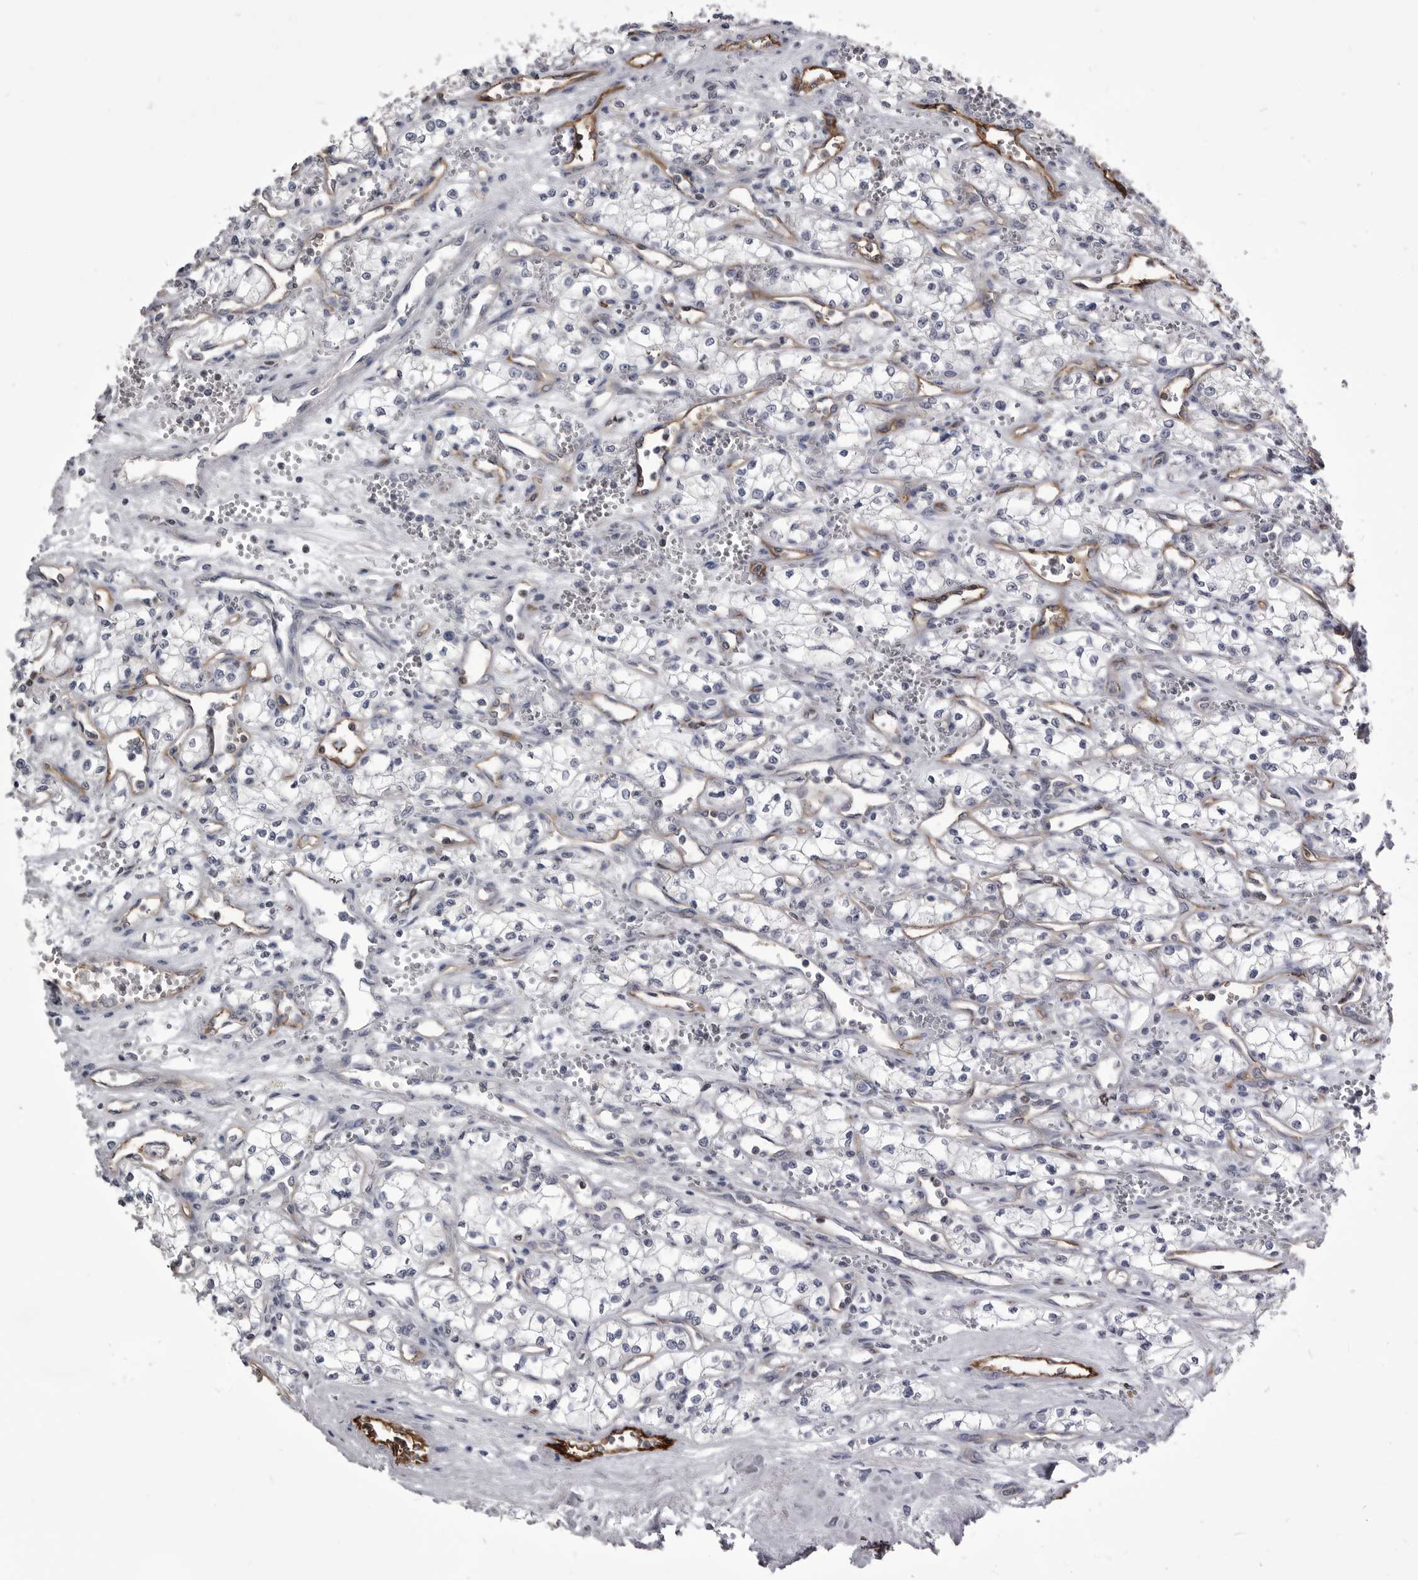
{"staining": {"intensity": "negative", "quantity": "none", "location": "none"}, "tissue": "renal cancer", "cell_type": "Tumor cells", "image_type": "cancer", "snomed": [{"axis": "morphology", "description": "Adenocarcinoma, NOS"}, {"axis": "topography", "description": "Kidney"}], "caption": "A micrograph of human renal adenocarcinoma is negative for staining in tumor cells.", "gene": "OPLAH", "patient": {"sex": "male", "age": 59}}